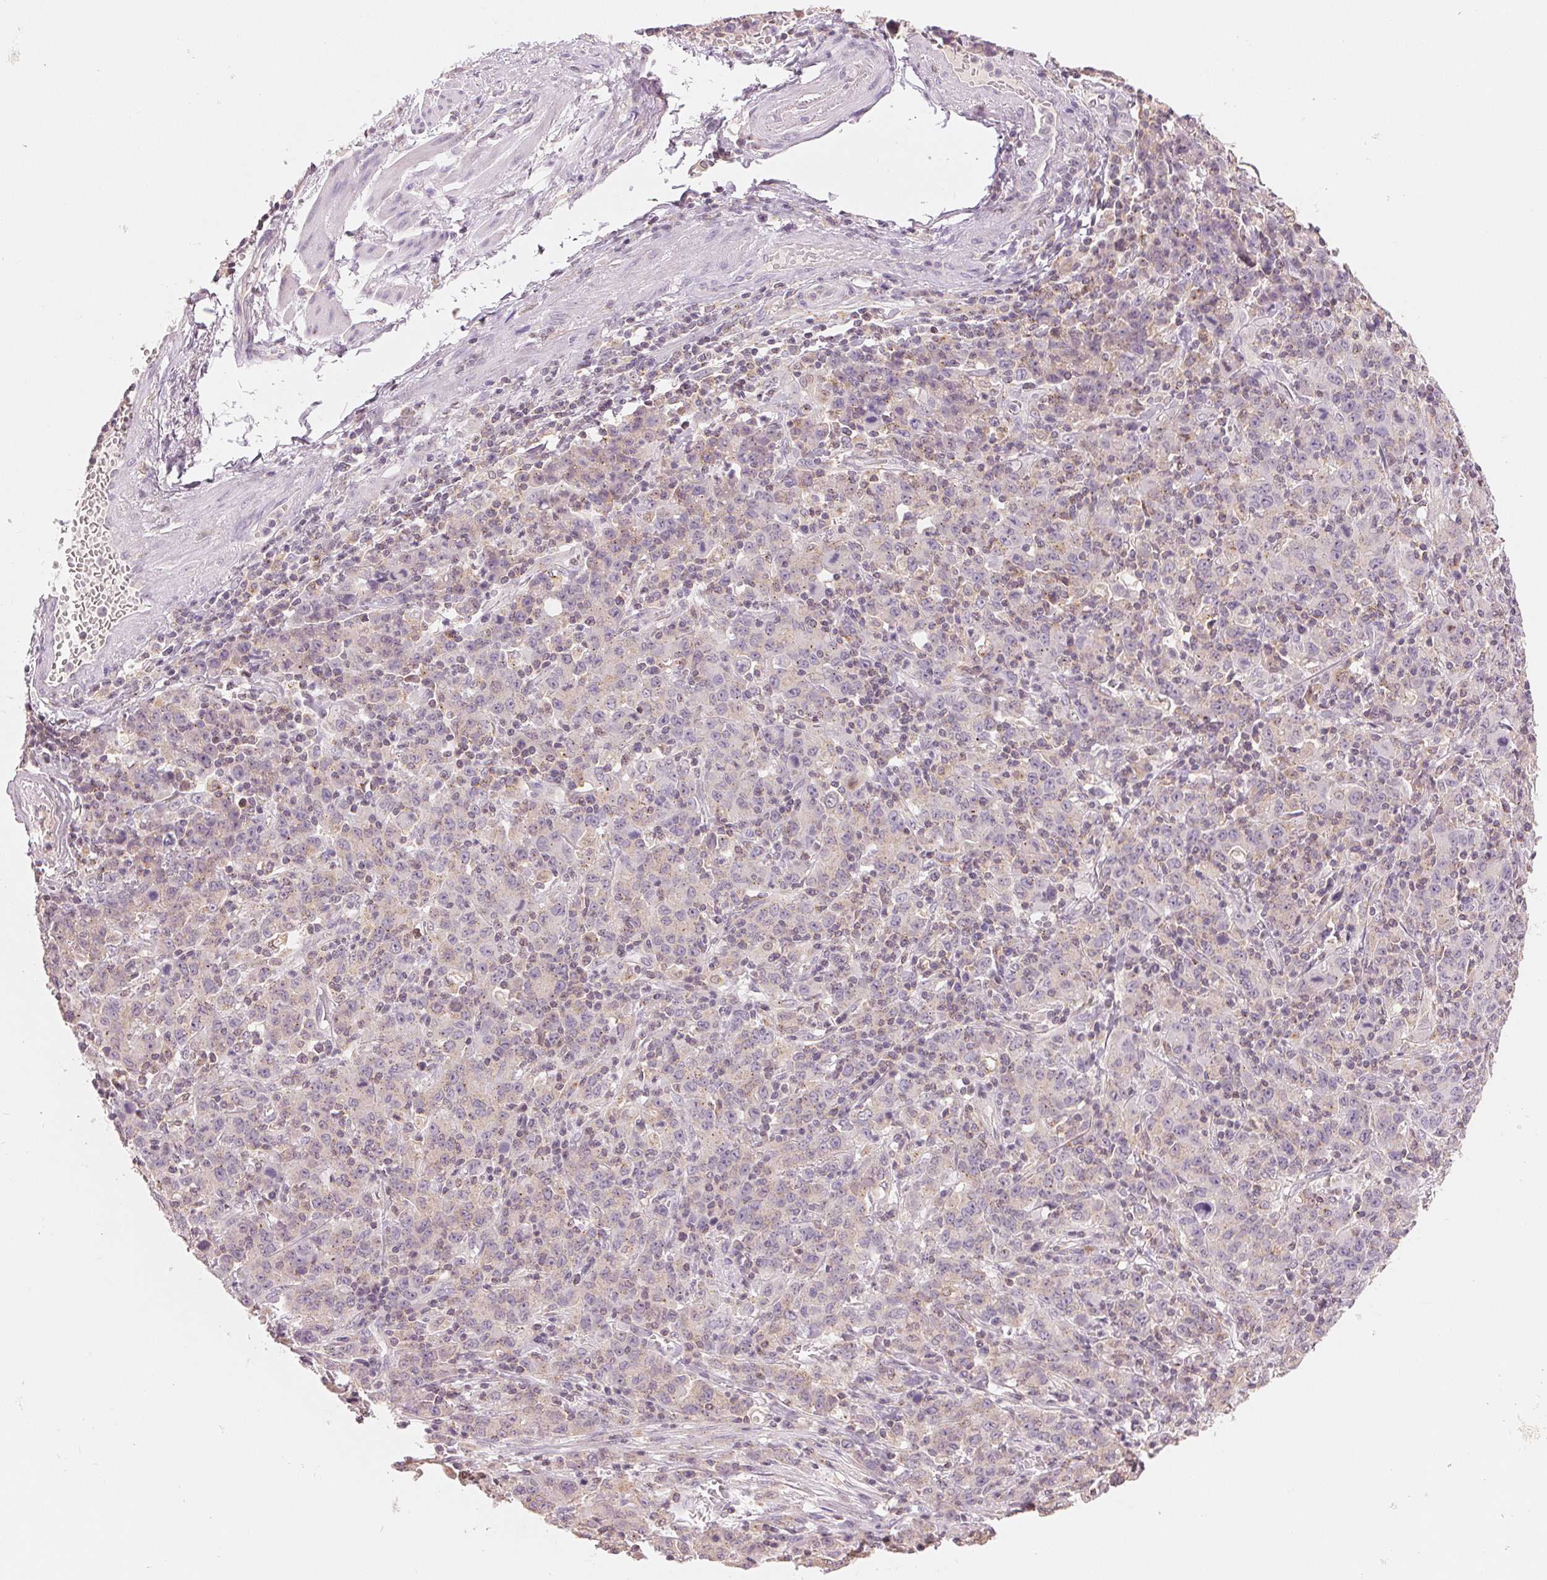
{"staining": {"intensity": "weak", "quantity": "25%-75%", "location": "cytoplasmic/membranous"}, "tissue": "stomach cancer", "cell_type": "Tumor cells", "image_type": "cancer", "snomed": [{"axis": "morphology", "description": "Adenocarcinoma, NOS"}, {"axis": "topography", "description": "Stomach, upper"}], "caption": "Immunohistochemical staining of stomach cancer (adenocarcinoma) reveals weak cytoplasmic/membranous protein positivity in about 25%-75% of tumor cells.", "gene": "HOXB13", "patient": {"sex": "male", "age": 69}}